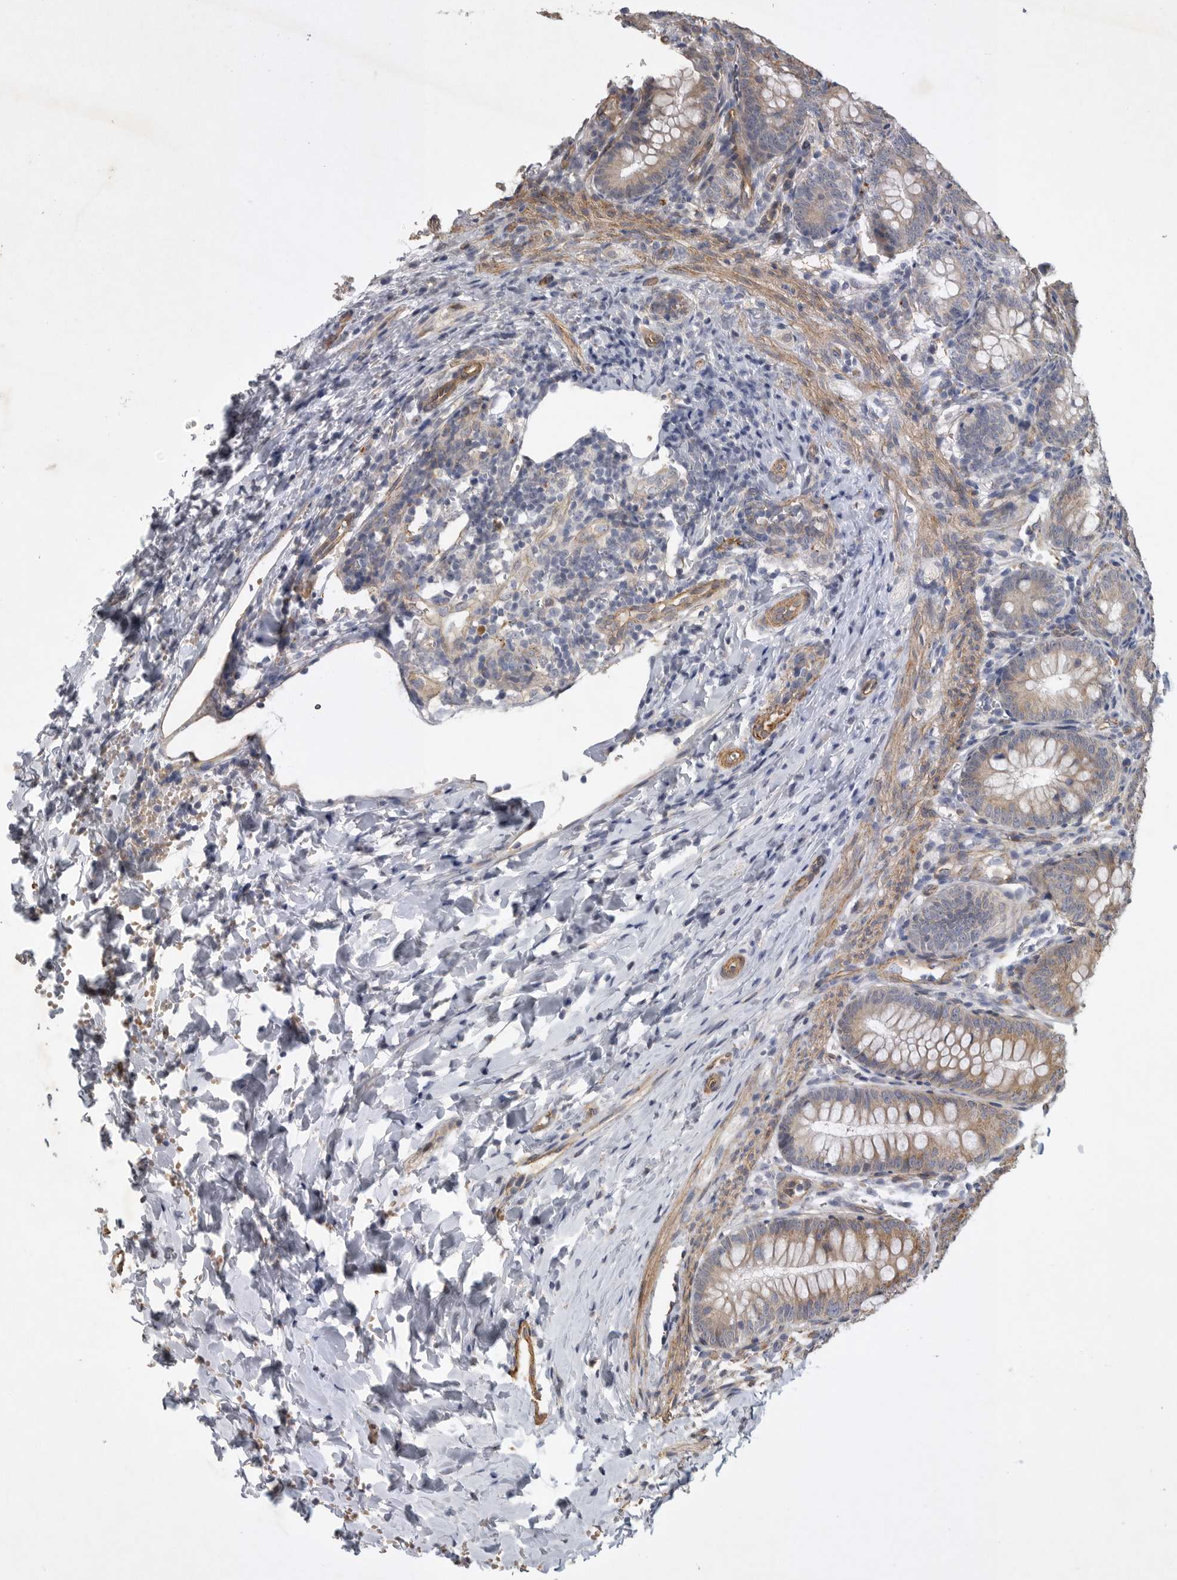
{"staining": {"intensity": "weak", "quantity": "25%-75%", "location": "cytoplasmic/membranous"}, "tissue": "appendix", "cell_type": "Glandular cells", "image_type": "normal", "snomed": [{"axis": "morphology", "description": "Normal tissue, NOS"}, {"axis": "topography", "description": "Appendix"}], "caption": "Glandular cells show low levels of weak cytoplasmic/membranous staining in about 25%-75% of cells in normal appendix.", "gene": "ANKFY1", "patient": {"sex": "male", "age": 1}}